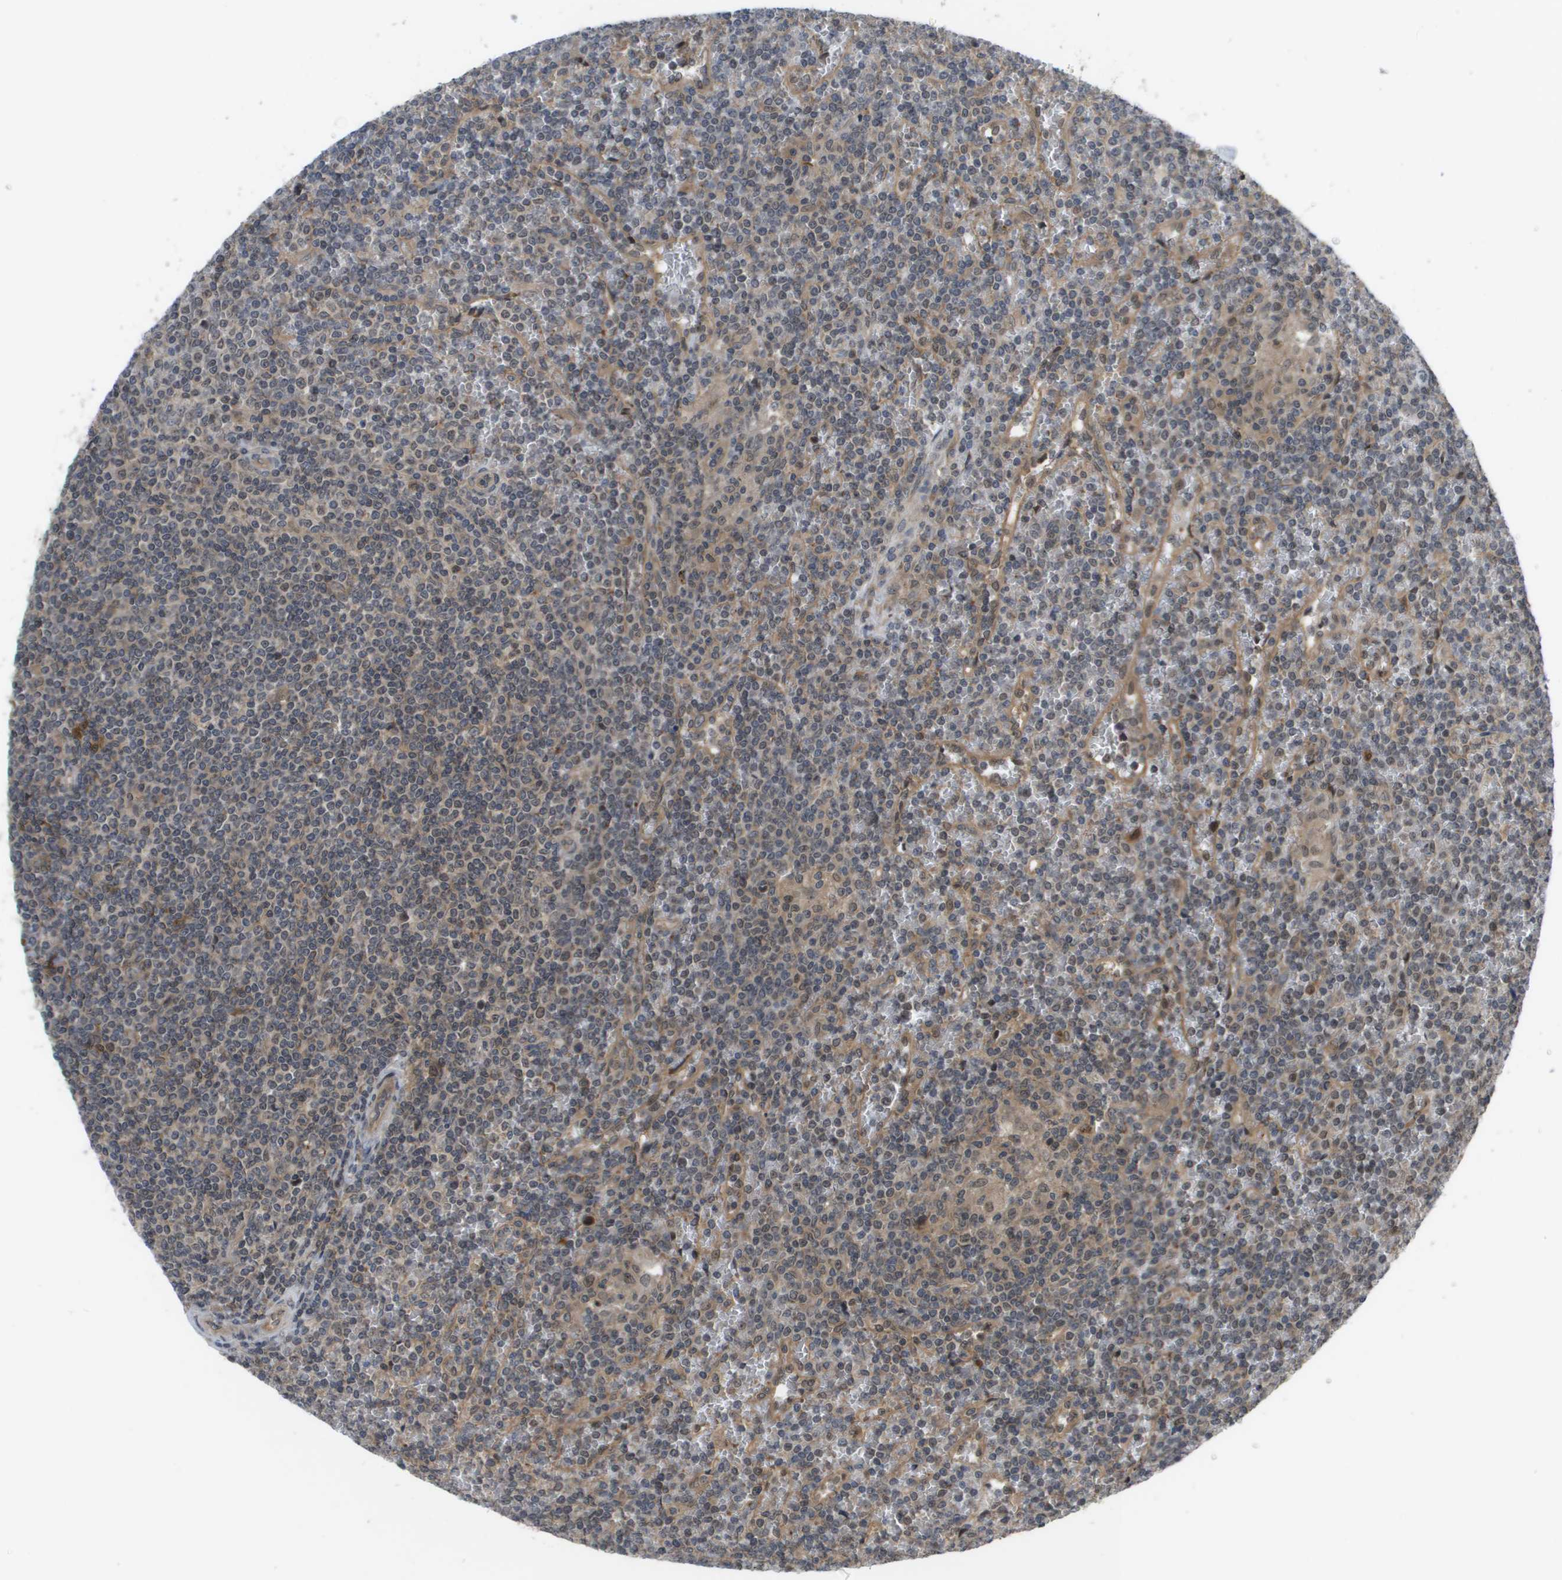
{"staining": {"intensity": "moderate", "quantity": "25%-75%", "location": "cytoplasmic/membranous"}, "tissue": "lymphoma", "cell_type": "Tumor cells", "image_type": "cancer", "snomed": [{"axis": "morphology", "description": "Malignant lymphoma, non-Hodgkin's type, Low grade"}, {"axis": "topography", "description": "Spleen"}], "caption": "Protein positivity by IHC demonstrates moderate cytoplasmic/membranous staining in about 25%-75% of tumor cells in lymphoma. (DAB IHC, brown staining for protein, blue staining for nuclei).", "gene": "CTPS2", "patient": {"sex": "female", "age": 19}}